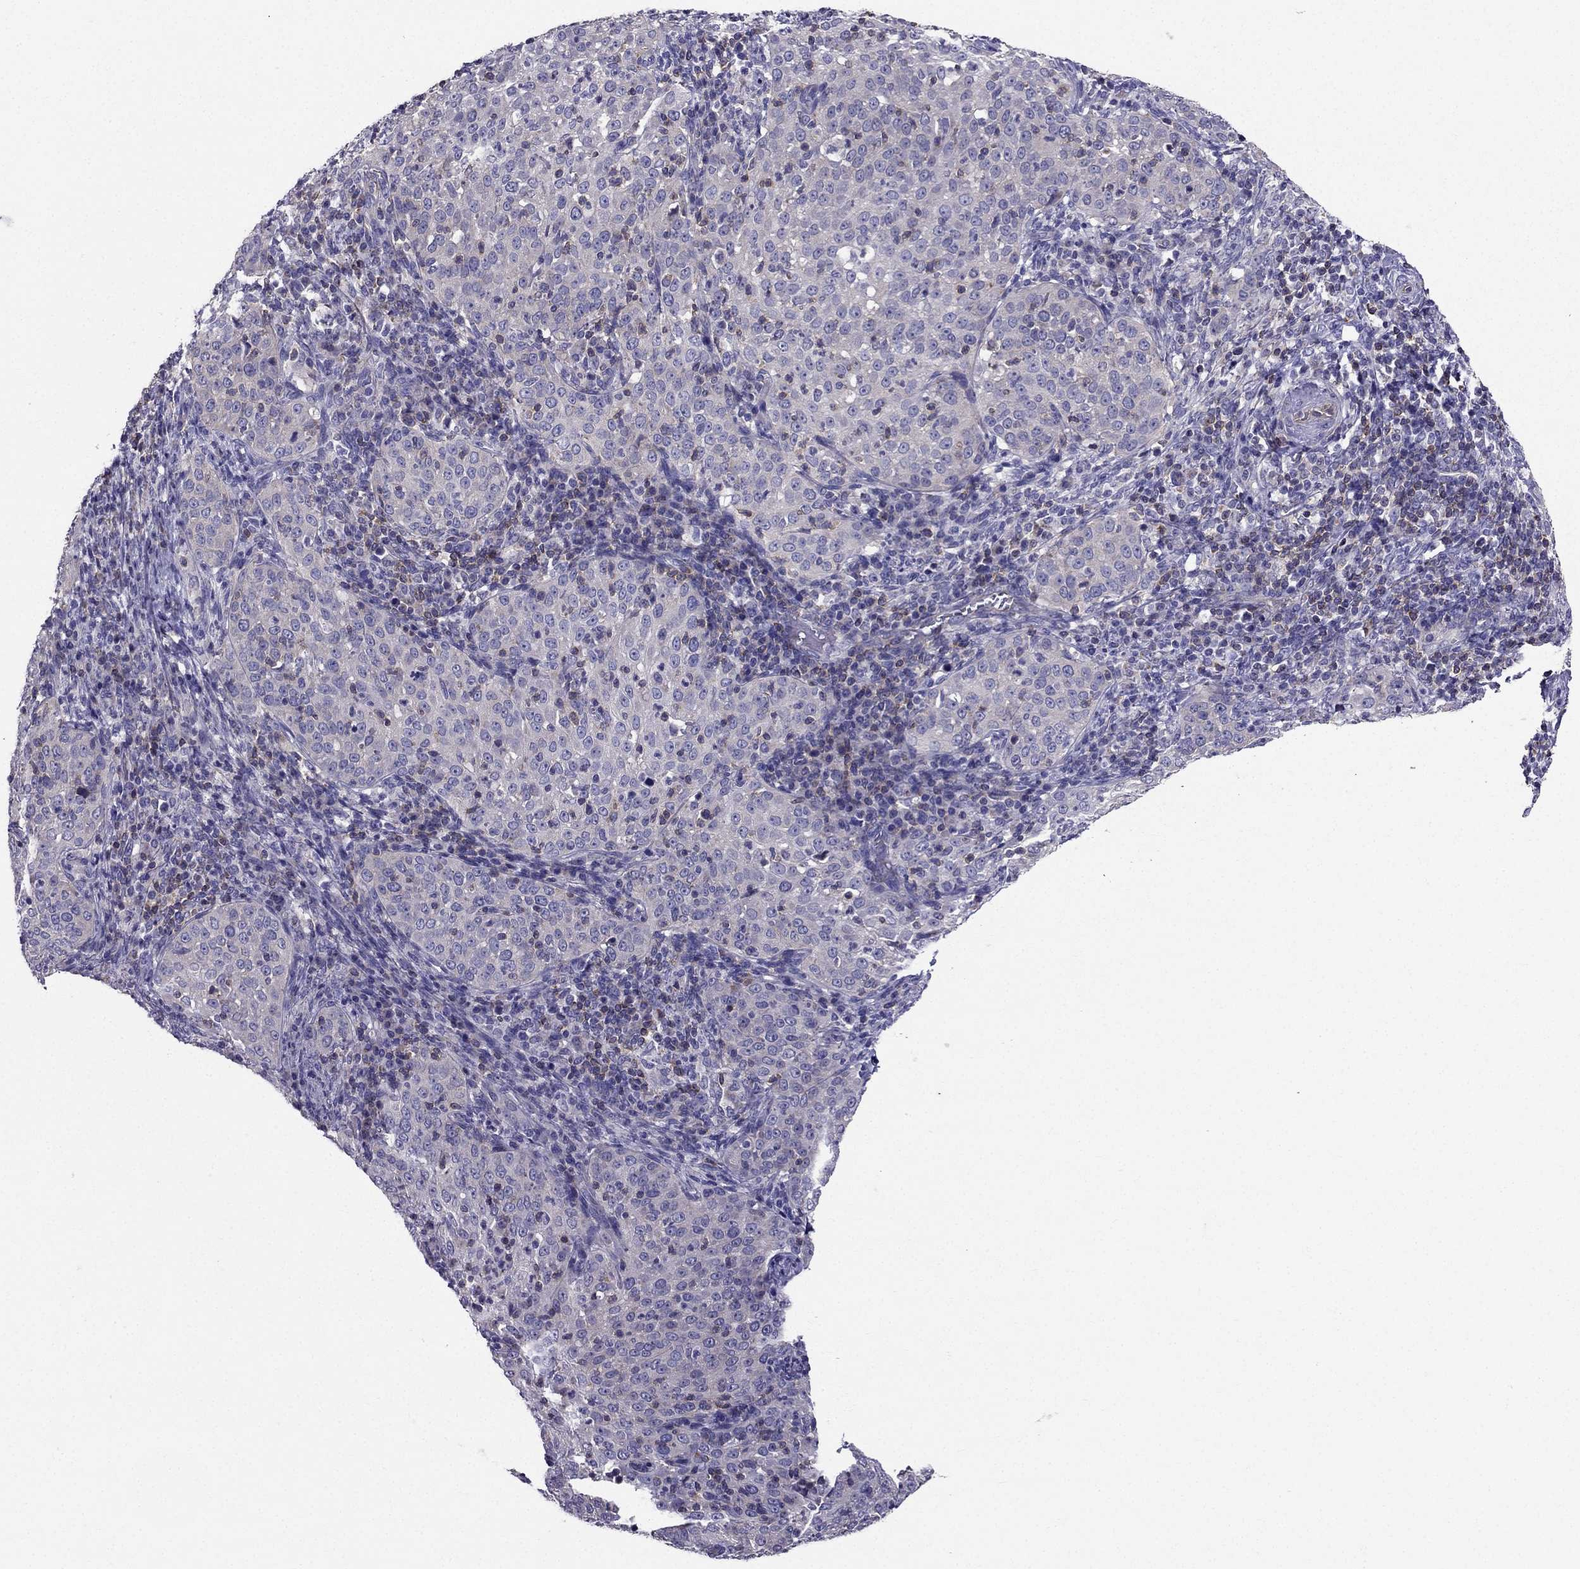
{"staining": {"intensity": "negative", "quantity": "none", "location": "none"}, "tissue": "cervical cancer", "cell_type": "Tumor cells", "image_type": "cancer", "snomed": [{"axis": "morphology", "description": "Squamous cell carcinoma, NOS"}, {"axis": "topography", "description": "Cervix"}], "caption": "An immunohistochemistry image of cervical squamous cell carcinoma is shown. There is no staining in tumor cells of cervical squamous cell carcinoma.", "gene": "AAK1", "patient": {"sex": "female", "age": 51}}